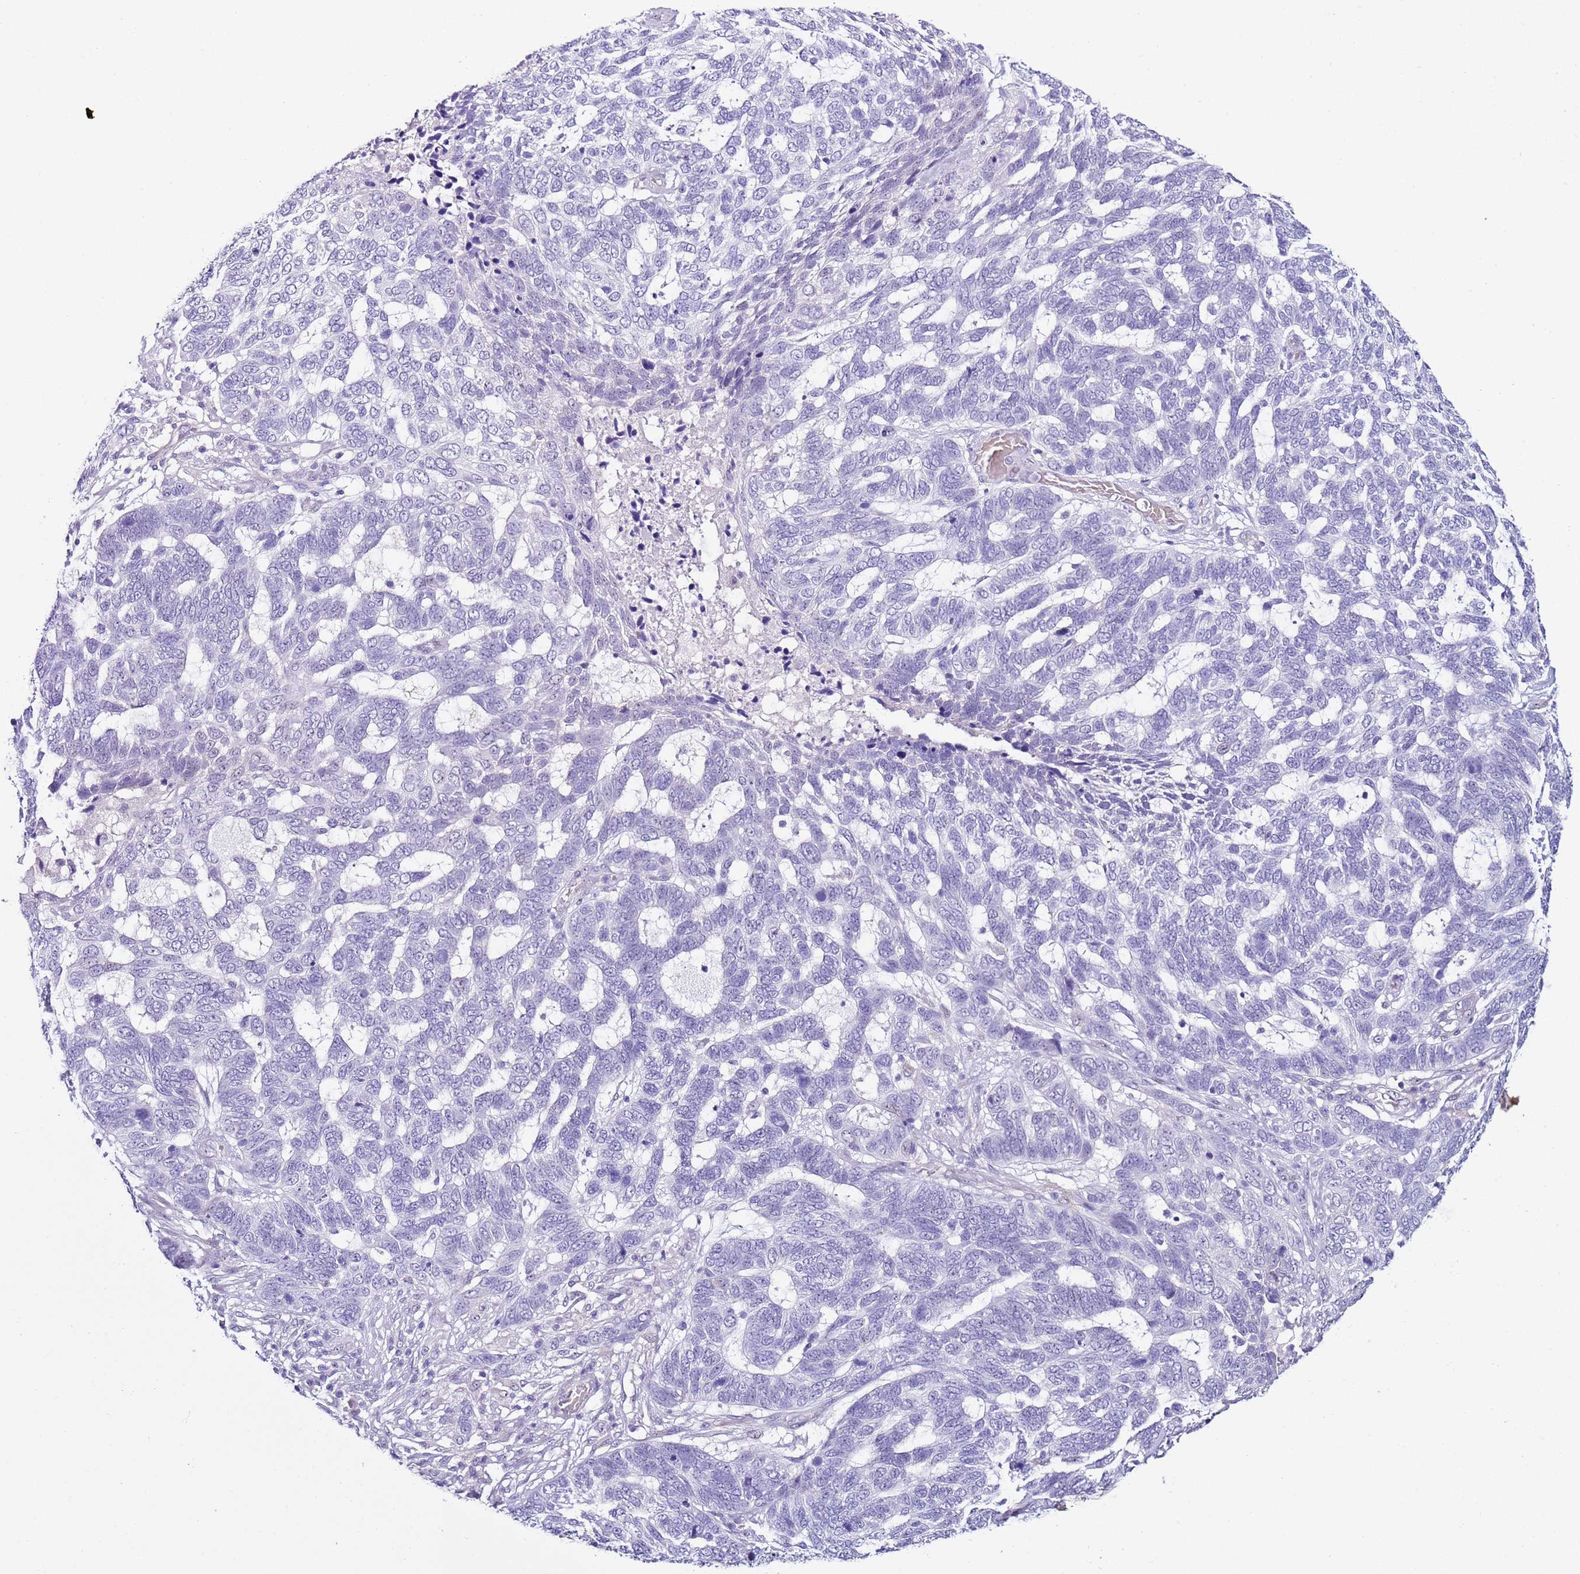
{"staining": {"intensity": "negative", "quantity": "none", "location": "none"}, "tissue": "skin cancer", "cell_type": "Tumor cells", "image_type": "cancer", "snomed": [{"axis": "morphology", "description": "Basal cell carcinoma"}, {"axis": "topography", "description": "Skin"}], "caption": "Protein analysis of skin cancer shows no significant staining in tumor cells.", "gene": "HGD", "patient": {"sex": "female", "age": 65}}